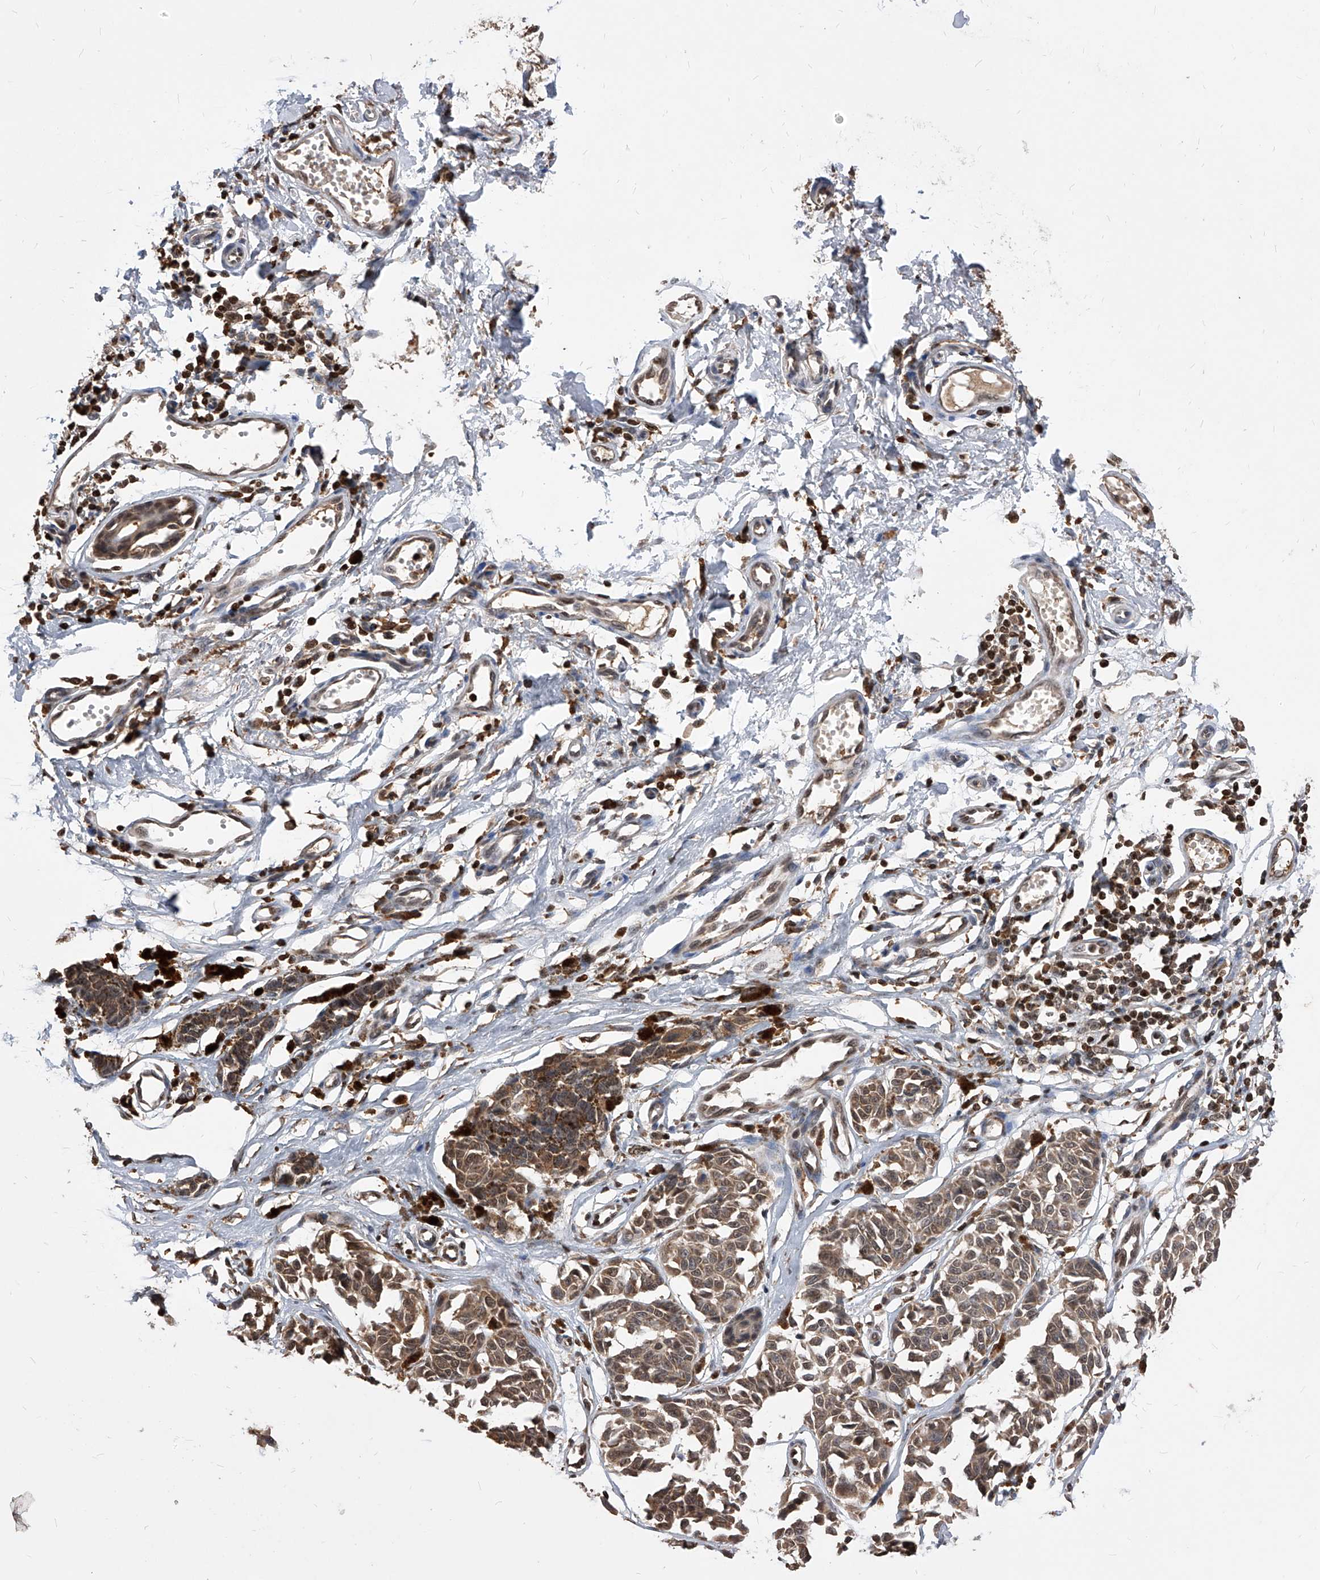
{"staining": {"intensity": "moderate", "quantity": ">75%", "location": "cytoplasmic/membranous,nuclear"}, "tissue": "melanoma", "cell_type": "Tumor cells", "image_type": "cancer", "snomed": [{"axis": "morphology", "description": "Malignant melanoma, NOS"}, {"axis": "topography", "description": "Skin"}], "caption": "Immunohistochemical staining of human malignant melanoma displays moderate cytoplasmic/membranous and nuclear protein positivity in about >75% of tumor cells.", "gene": "ID1", "patient": {"sex": "male", "age": 53}}